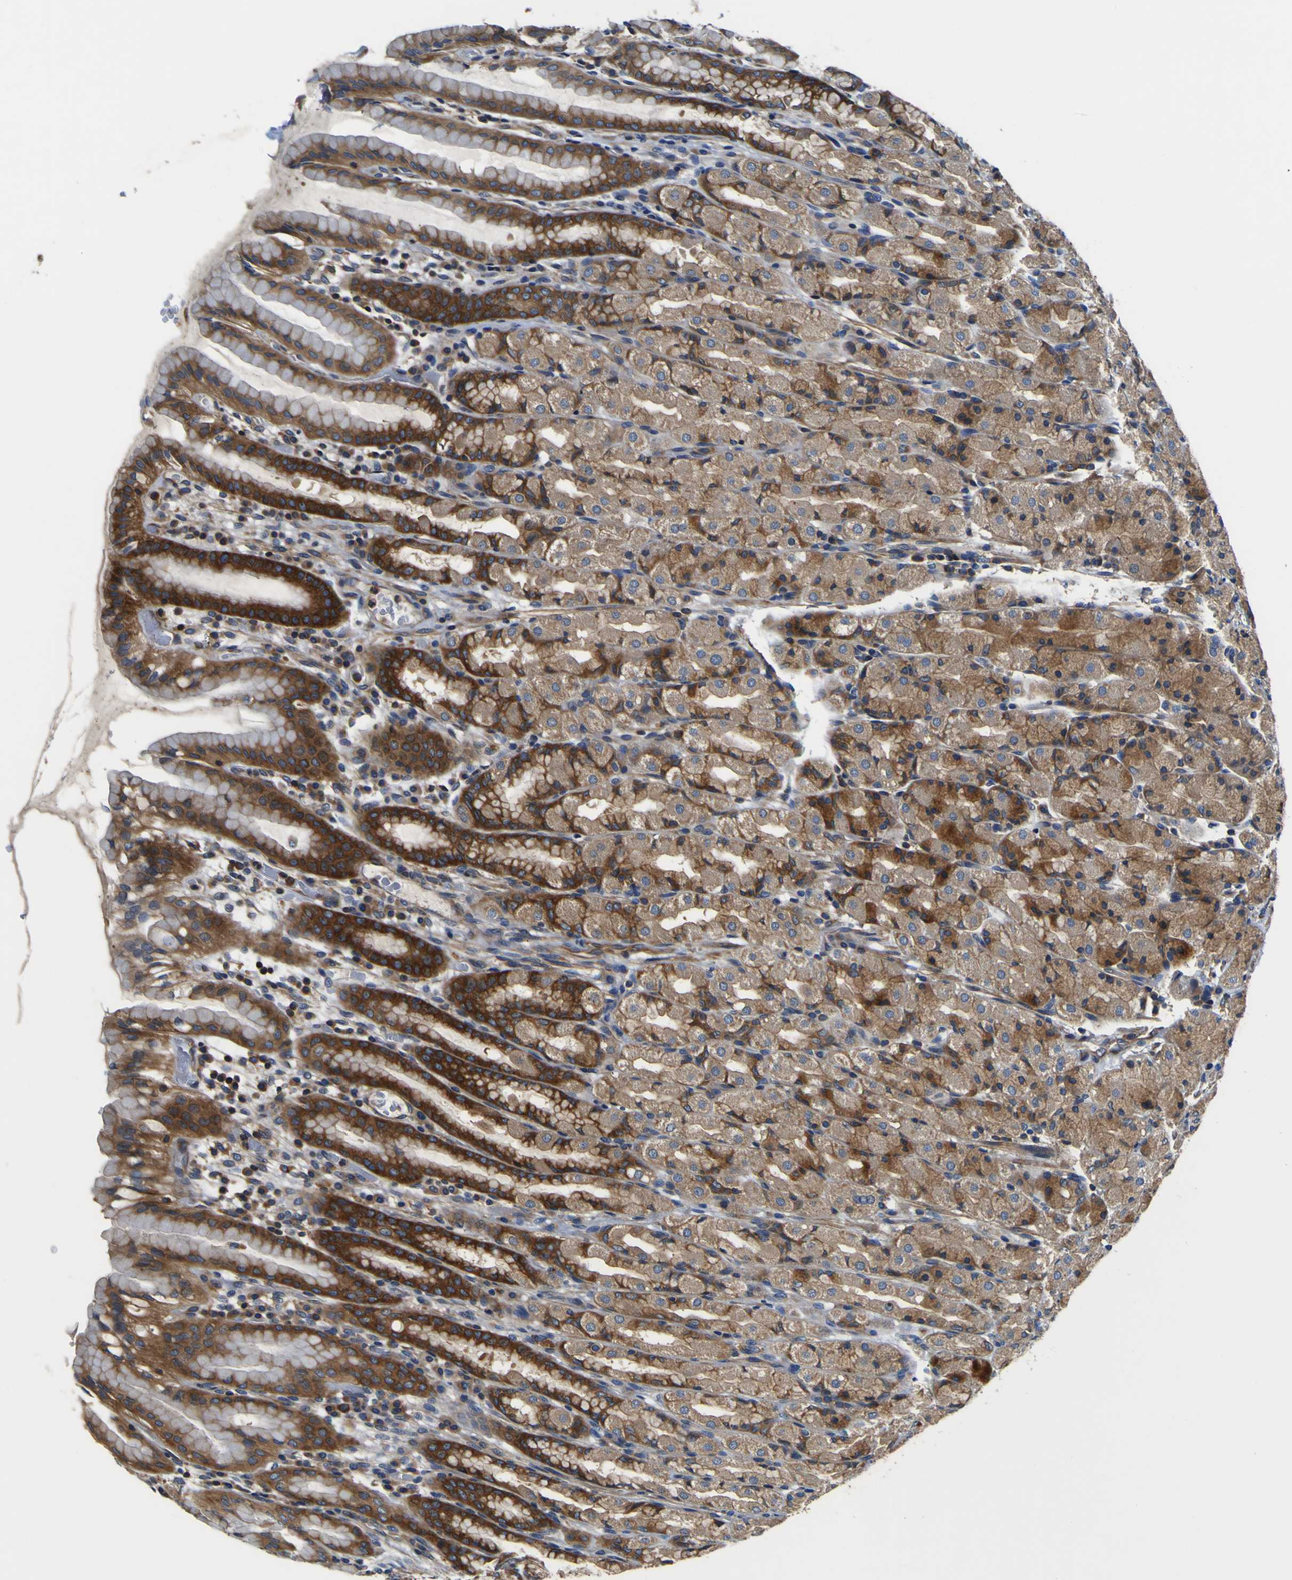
{"staining": {"intensity": "strong", "quantity": ">75%", "location": "cytoplasmic/membranous"}, "tissue": "stomach", "cell_type": "Glandular cells", "image_type": "normal", "snomed": [{"axis": "morphology", "description": "Normal tissue, NOS"}, {"axis": "topography", "description": "Stomach, upper"}], "caption": "A brown stain highlights strong cytoplasmic/membranous staining of a protein in glandular cells of benign stomach.", "gene": "CNR2", "patient": {"sex": "male", "age": 68}}